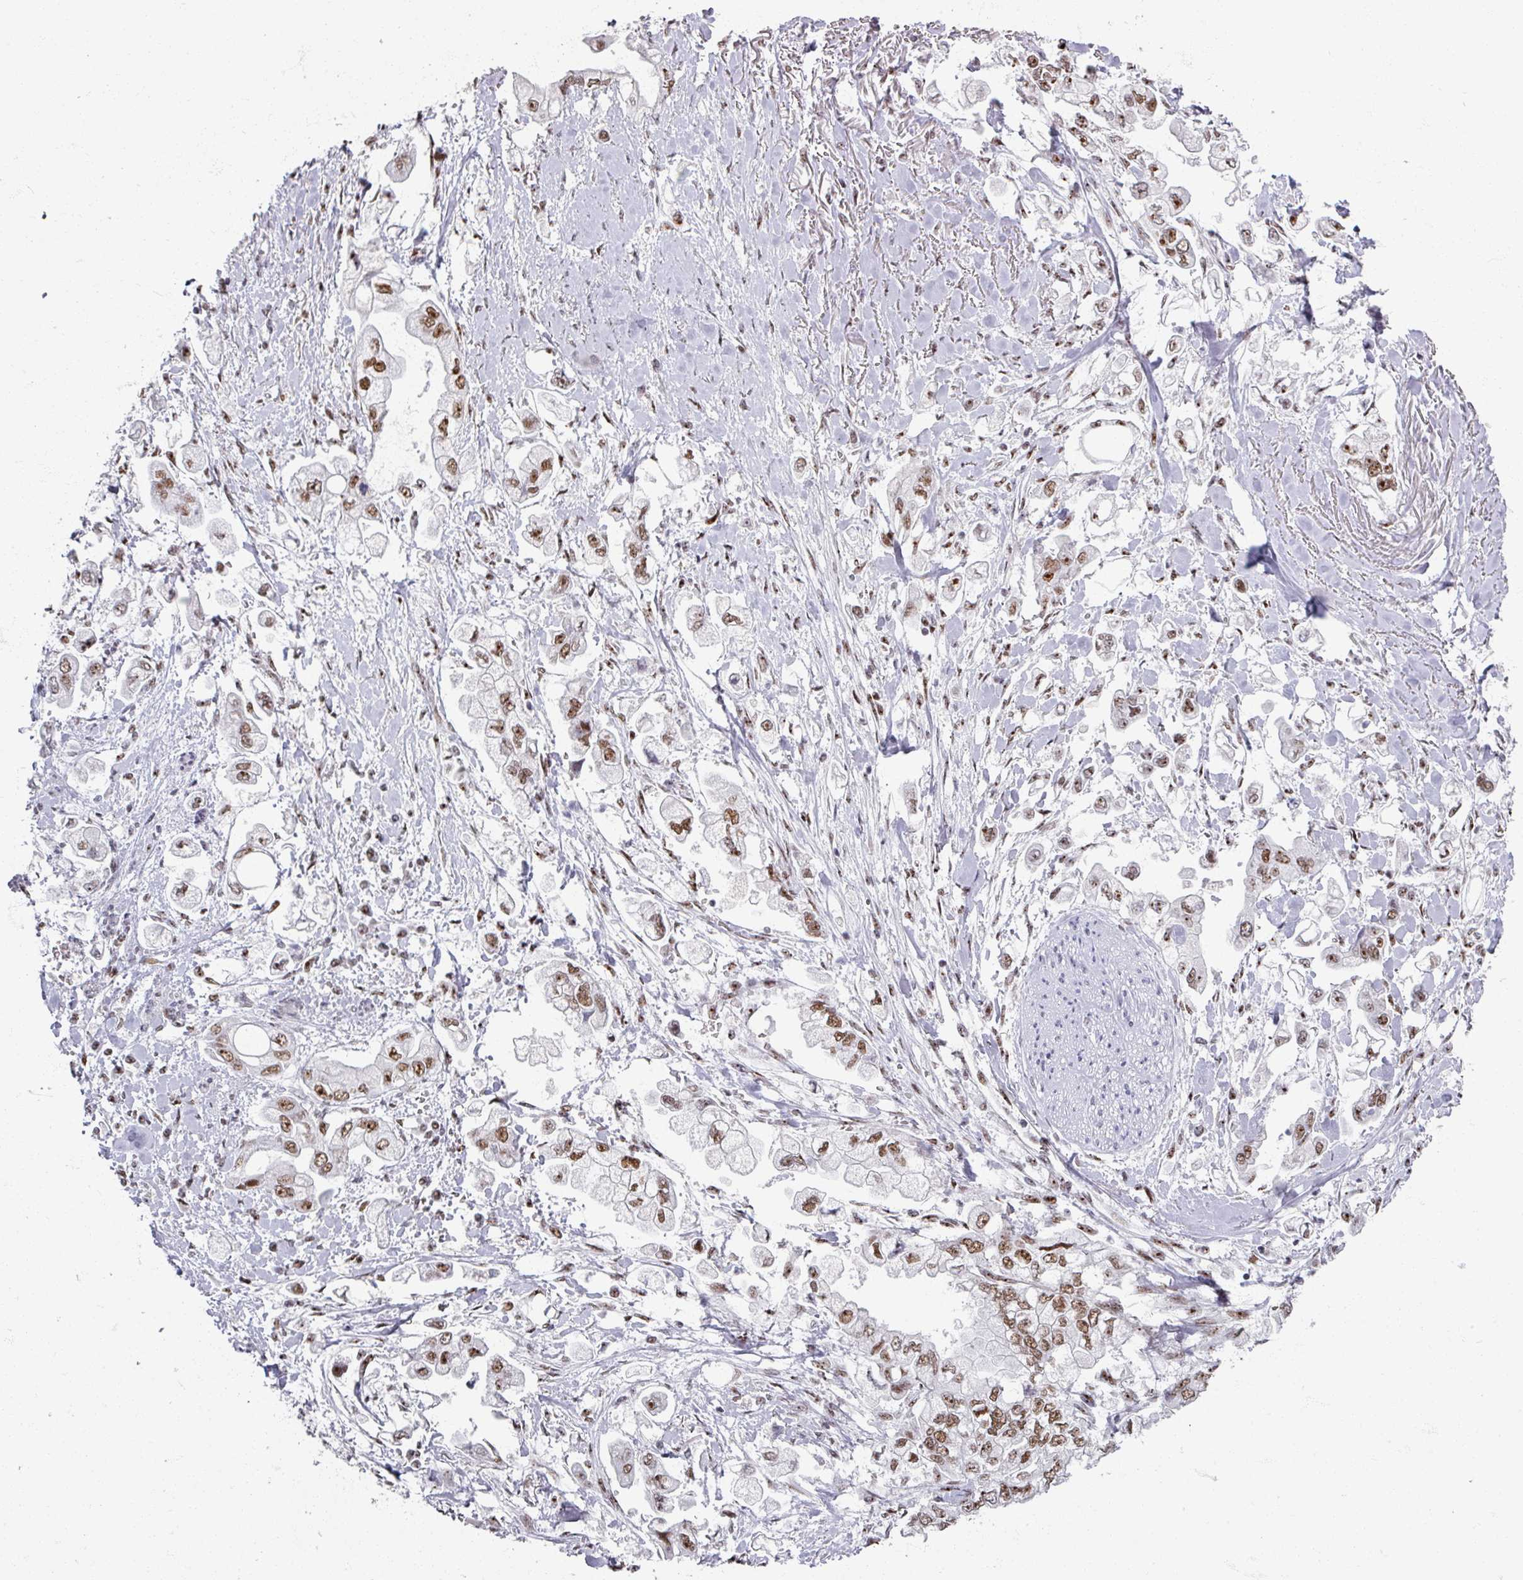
{"staining": {"intensity": "moderate", "quantity": ">75%", "location": "nuclear"}, "tissue": "stomach cancer", "cell_type": "Tumor cells", "image_type": "cancer", "snomed": [{"axis": "morphology", "description": "Adenocarcinoma, NOS"}, {"axis": "topography", "description": "Stomach"}], "caption": "Protein expression analysis of stomach cancer (adenocarcinoma) reveals moderate nuclear staining in approximately >75% of tumor cells. (DAB IHC with brightfield microscopy, high magnification).", "gene": "ADAR", "patient": {"sex": "male", "age": 62}}